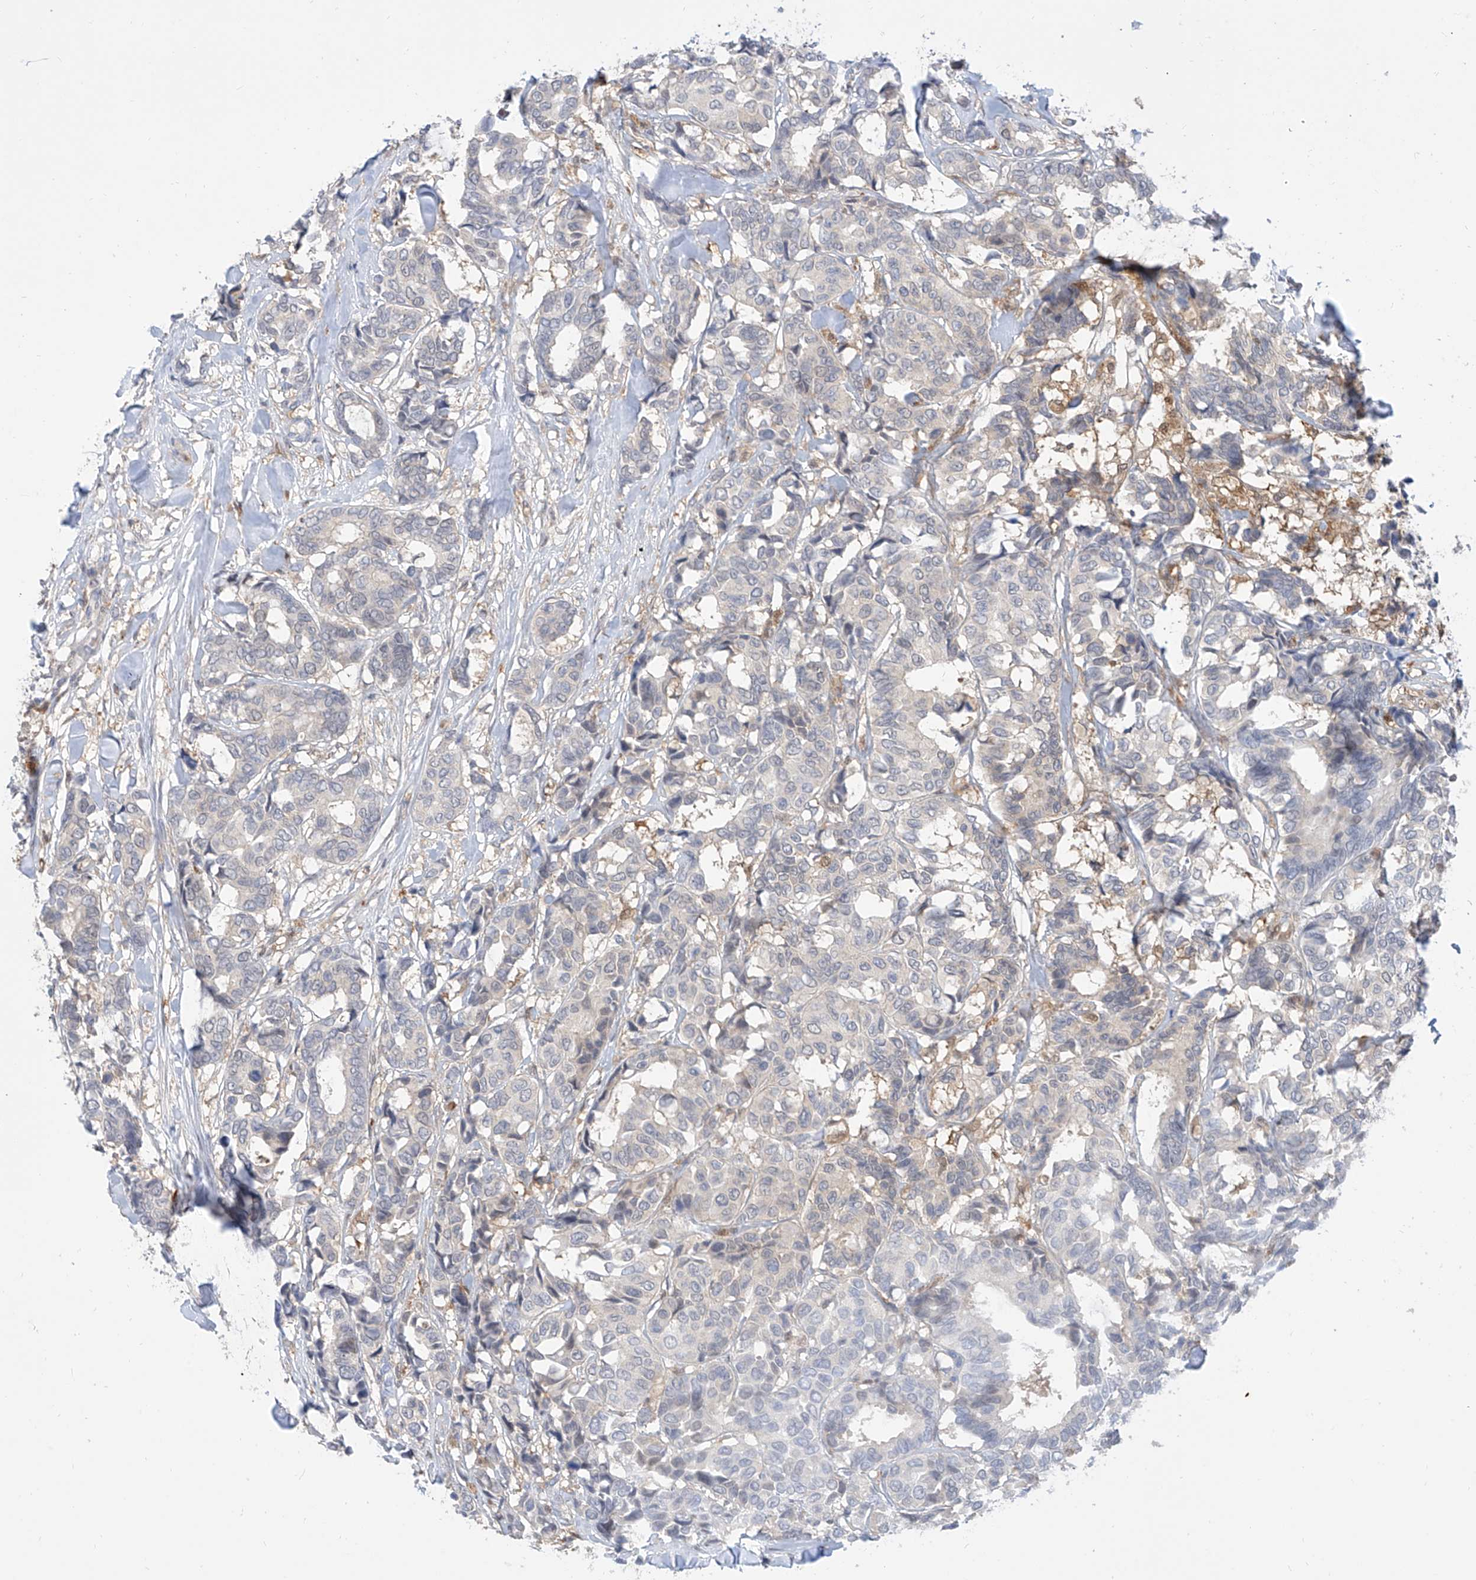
{"staining": {"intensity": "negative", "quantity": "none", "location": "none"}, "tissue": "breast cancer", "cell_type": "Tumor cells", "image_type": "cancer", "snomed": [{"axis": "morphology", "description": "Duct carcinoma"}, {"axis": "topography", "description": "Breast"}], "caption": "Tumor cells show no significant protein expression in breast cancer. Nuclei are stained in blue.", "gene": "PDXK", "patient": {"sex": "female", "age": 87}}